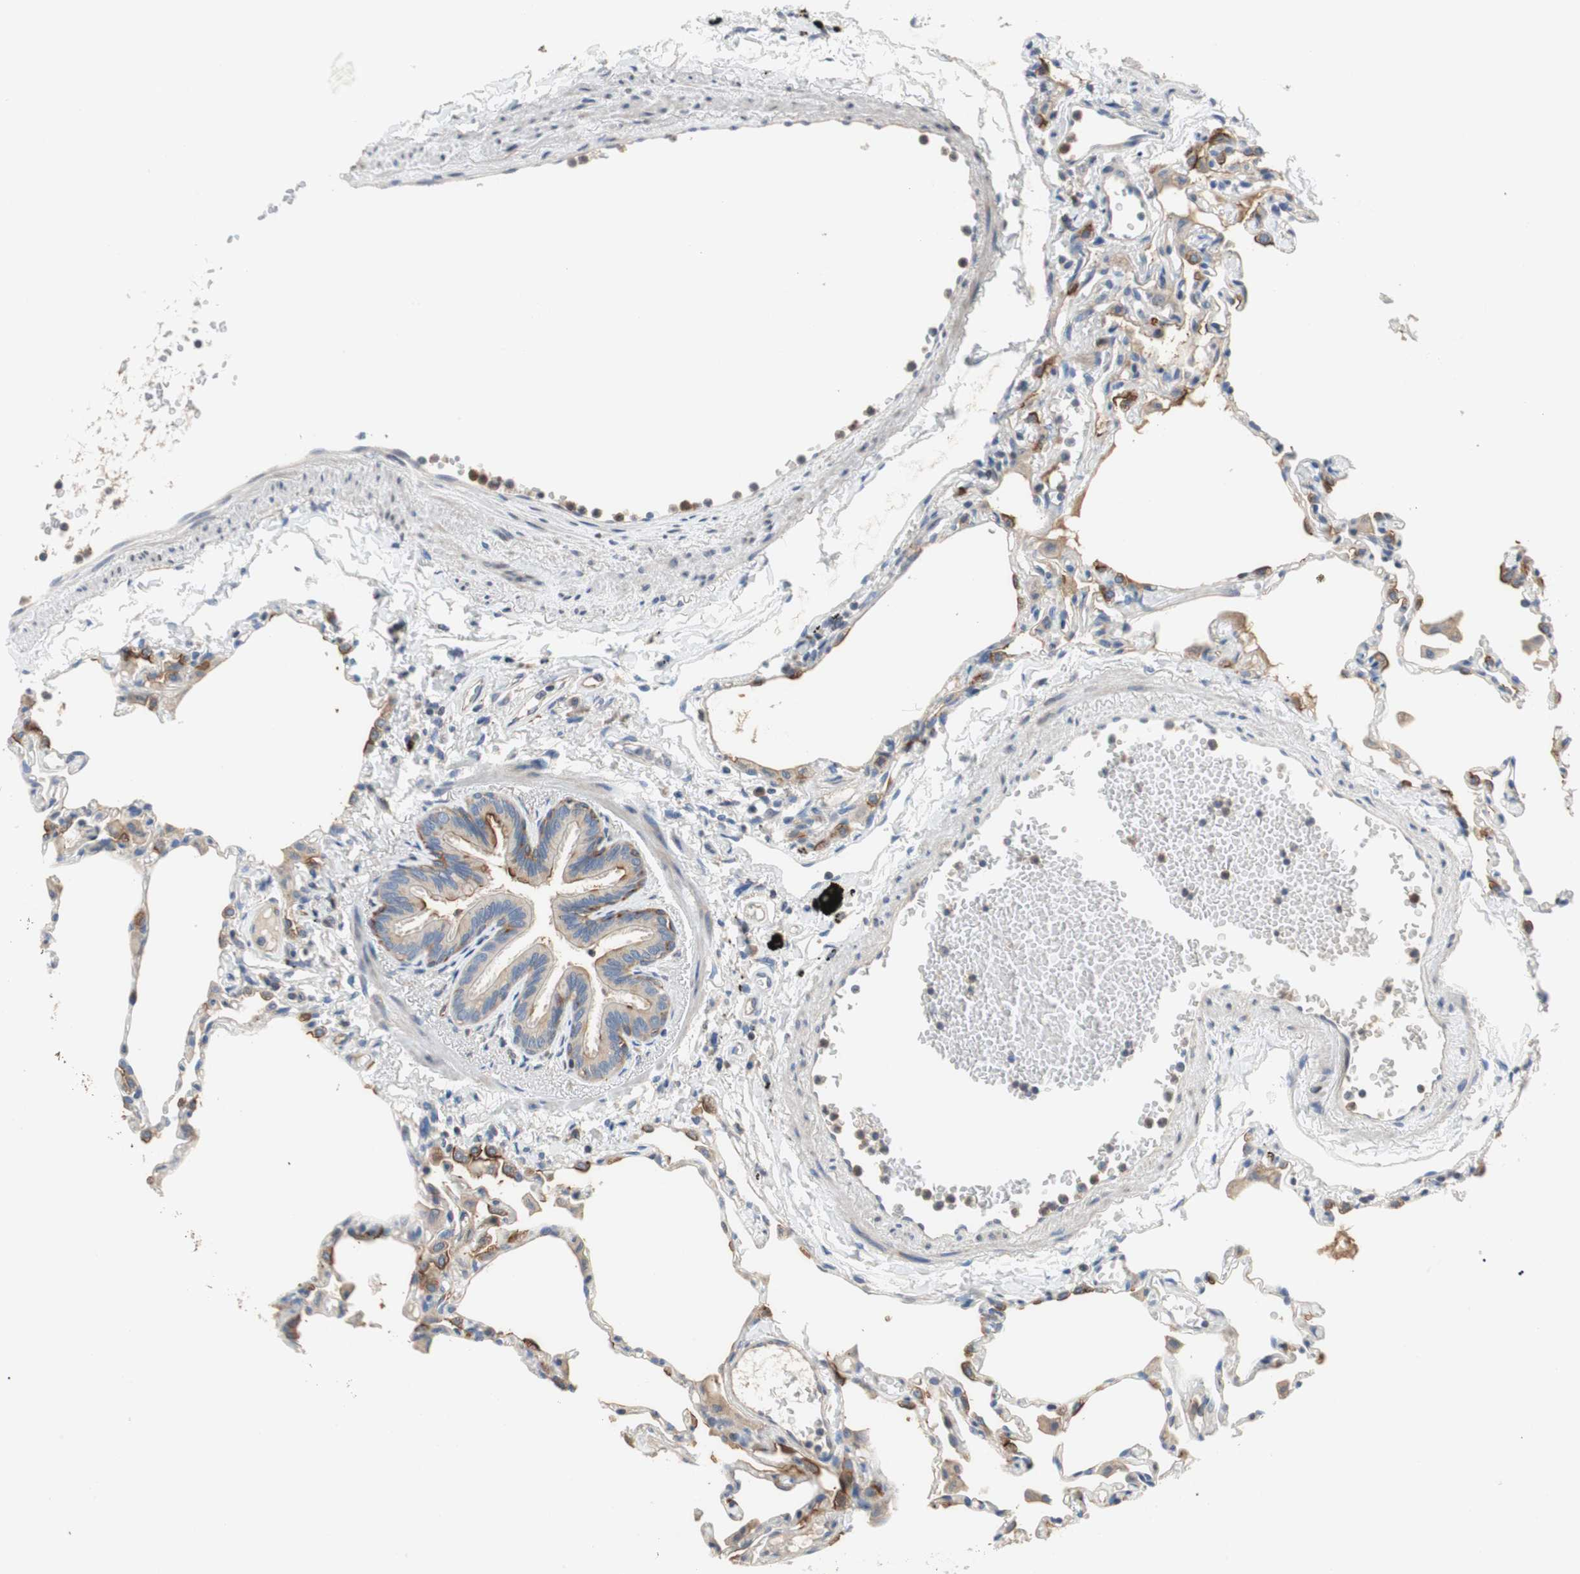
{"staining": {"intensity": "negative", "quantity": "none", "location": "none"}, "tissue": "lung", "cell_type": "Alveolar cells", "image_type": "normal", "snomed": [{"axis": "morphology", "description": "Normal tissue, NOS"}, {"axis": "topography", "description": "Lung"}], "caption": "This is an IHC histopathology image of benign lung. There is no expression in alveolar cells.", "gene": "ALPL", "patient": {"sex": "female", "age": 49}}